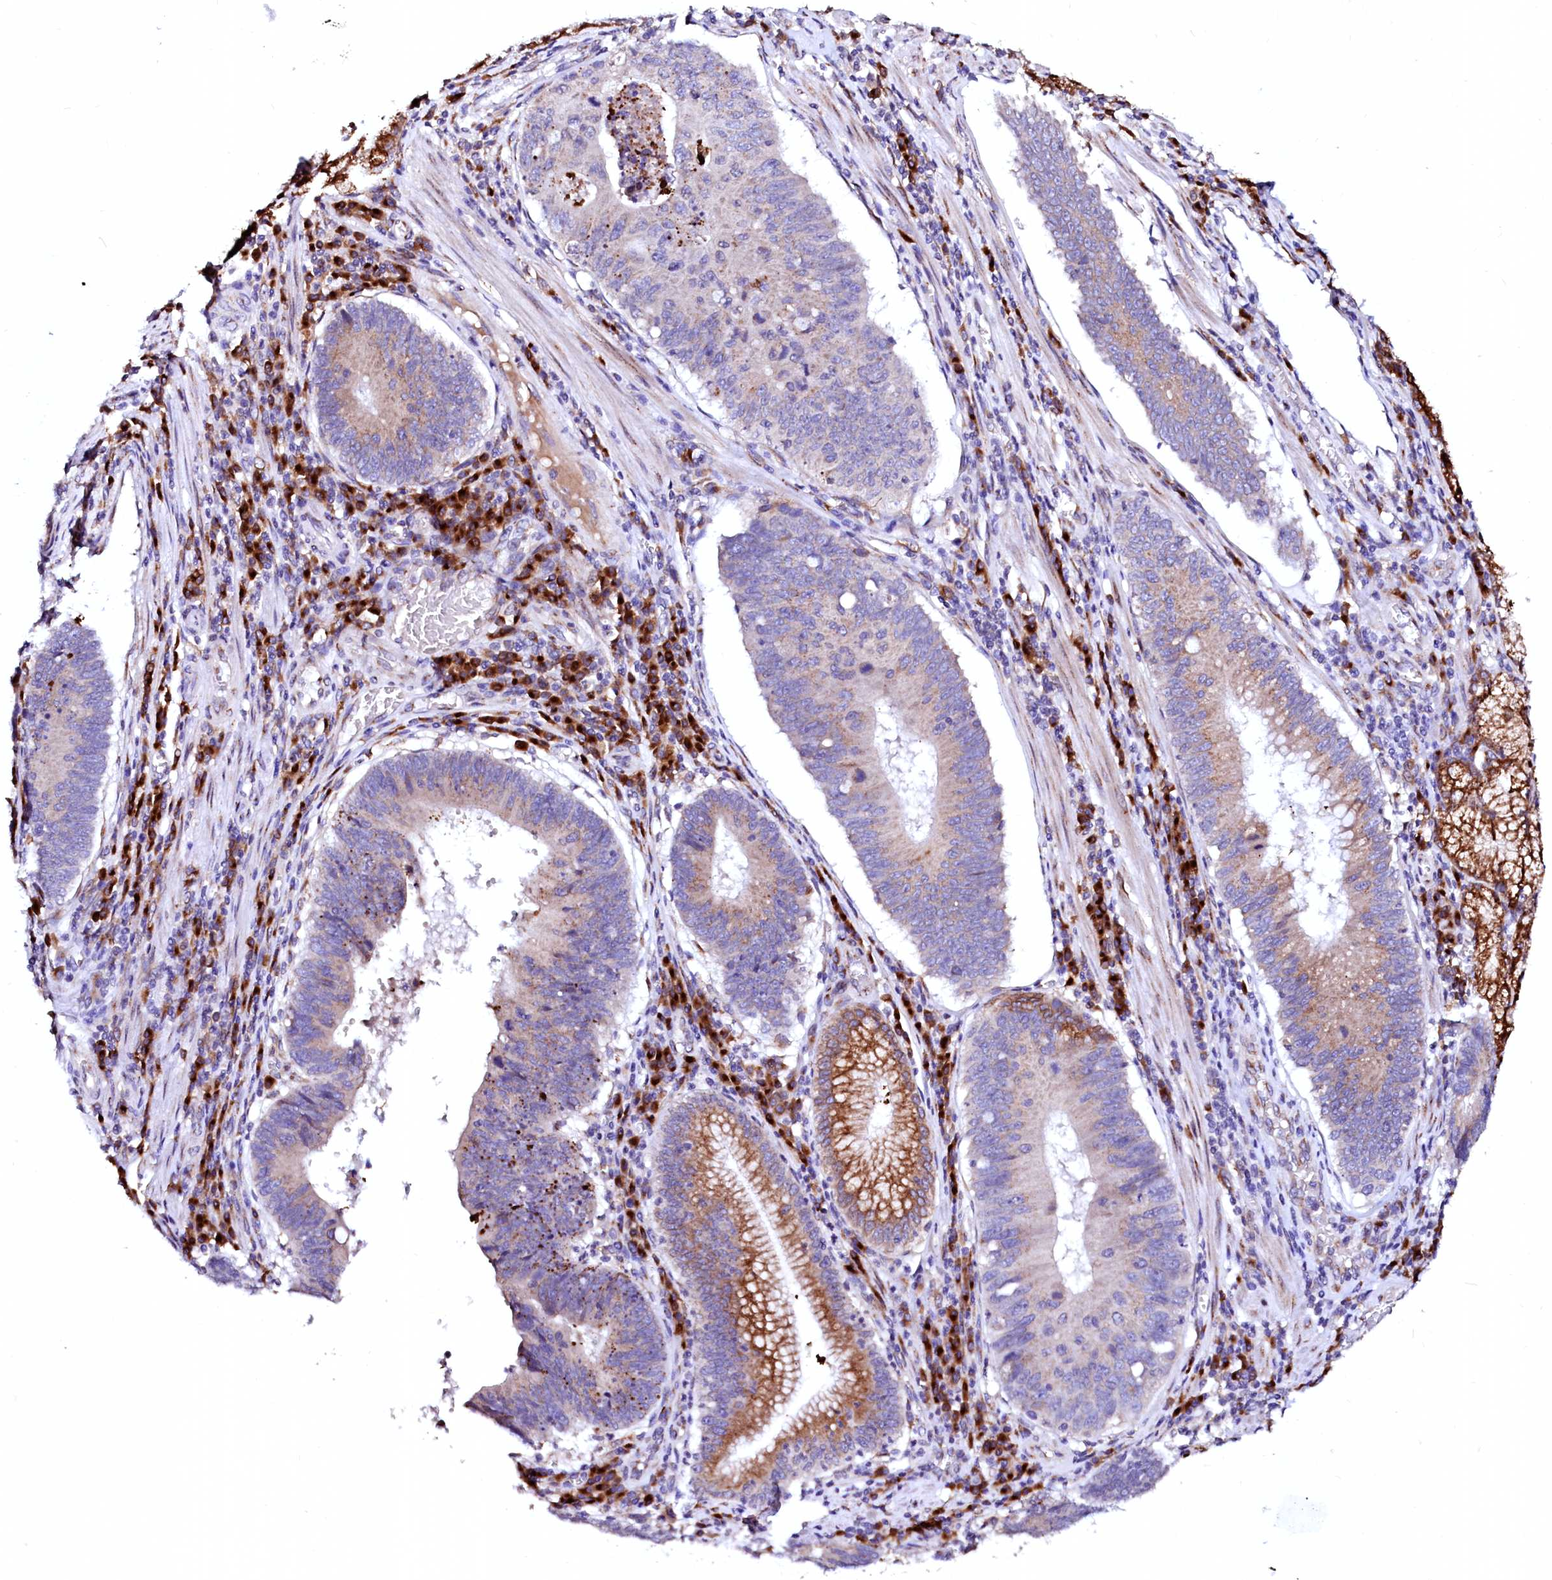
{"staining": {"intensity": "moderate", "quantity": "25%-75%", "location": "cytoplasmic/membranous"}, "tissue": "stomach cancer", "cell_type": "Tumor cells", "image_type": "cancer", "snomed": [{"axis": "morphology", "description": "Adenocarcinoma, NOS"}, {"axis": "topography", "description": "Stomach"}], "caption": "Stomach adenocarcinoma stained for a protein shows moderate cytoplasmic/membranous positivity in tumor cells.", "gene": "LMAN1", "patient": {"sex": "male", "age": 59}}